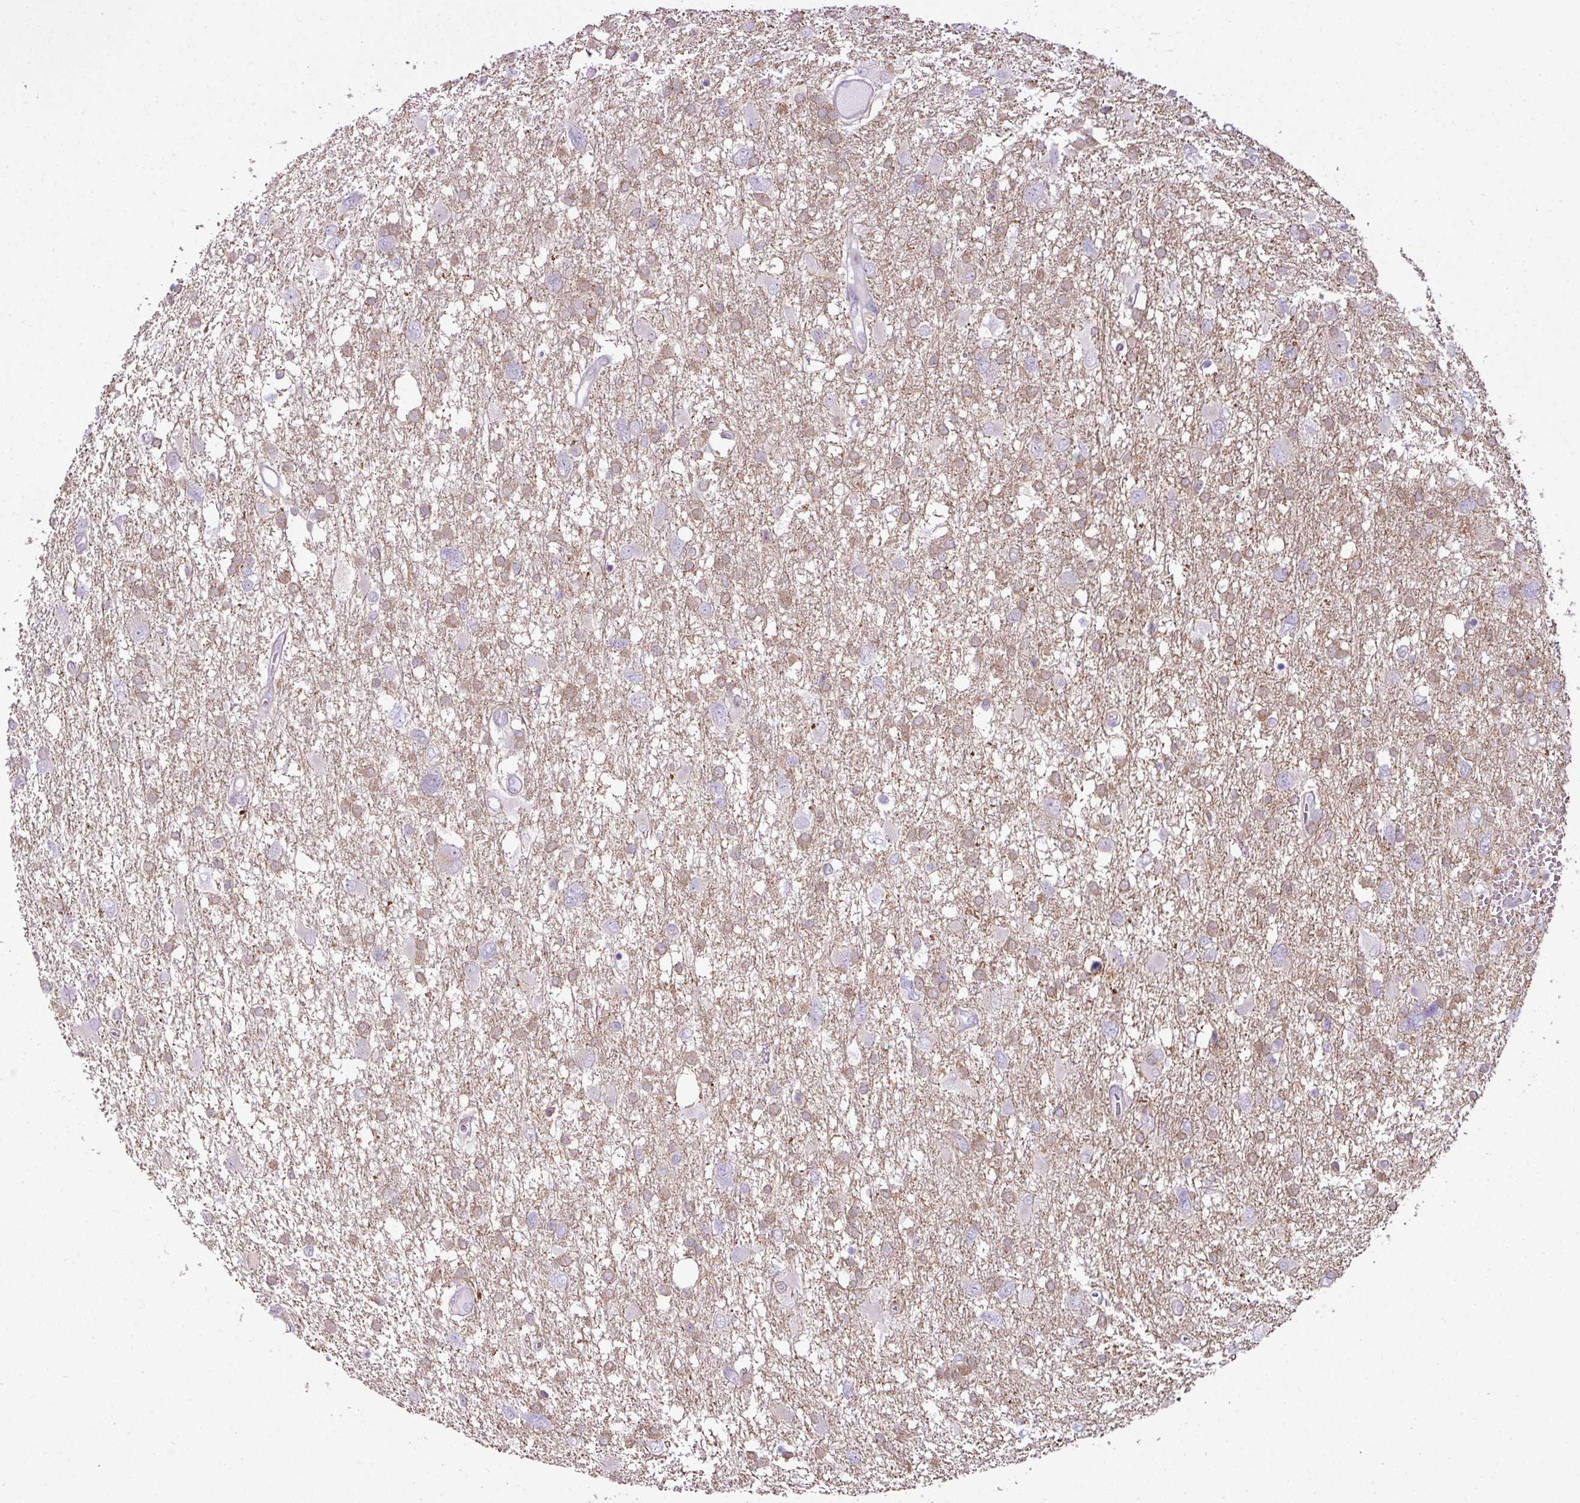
{"staining": {"intensity": "negative", "quantity": "none", "location": "none"}, "tissue": "glioma", "cell_type": "Tumor cells", "image_type": "cancer", "snomed": [{"axis": "morphology", "description": "Glioma, malignant, High grade"}, {"axis": "topography", "description": "Brain"}], "caption": "Glioma was stained to show a protein in brown. There is no significant expression in tumor cells.", "gene": "COL8A1", "patient": {"sex": "male", "age": 61}}